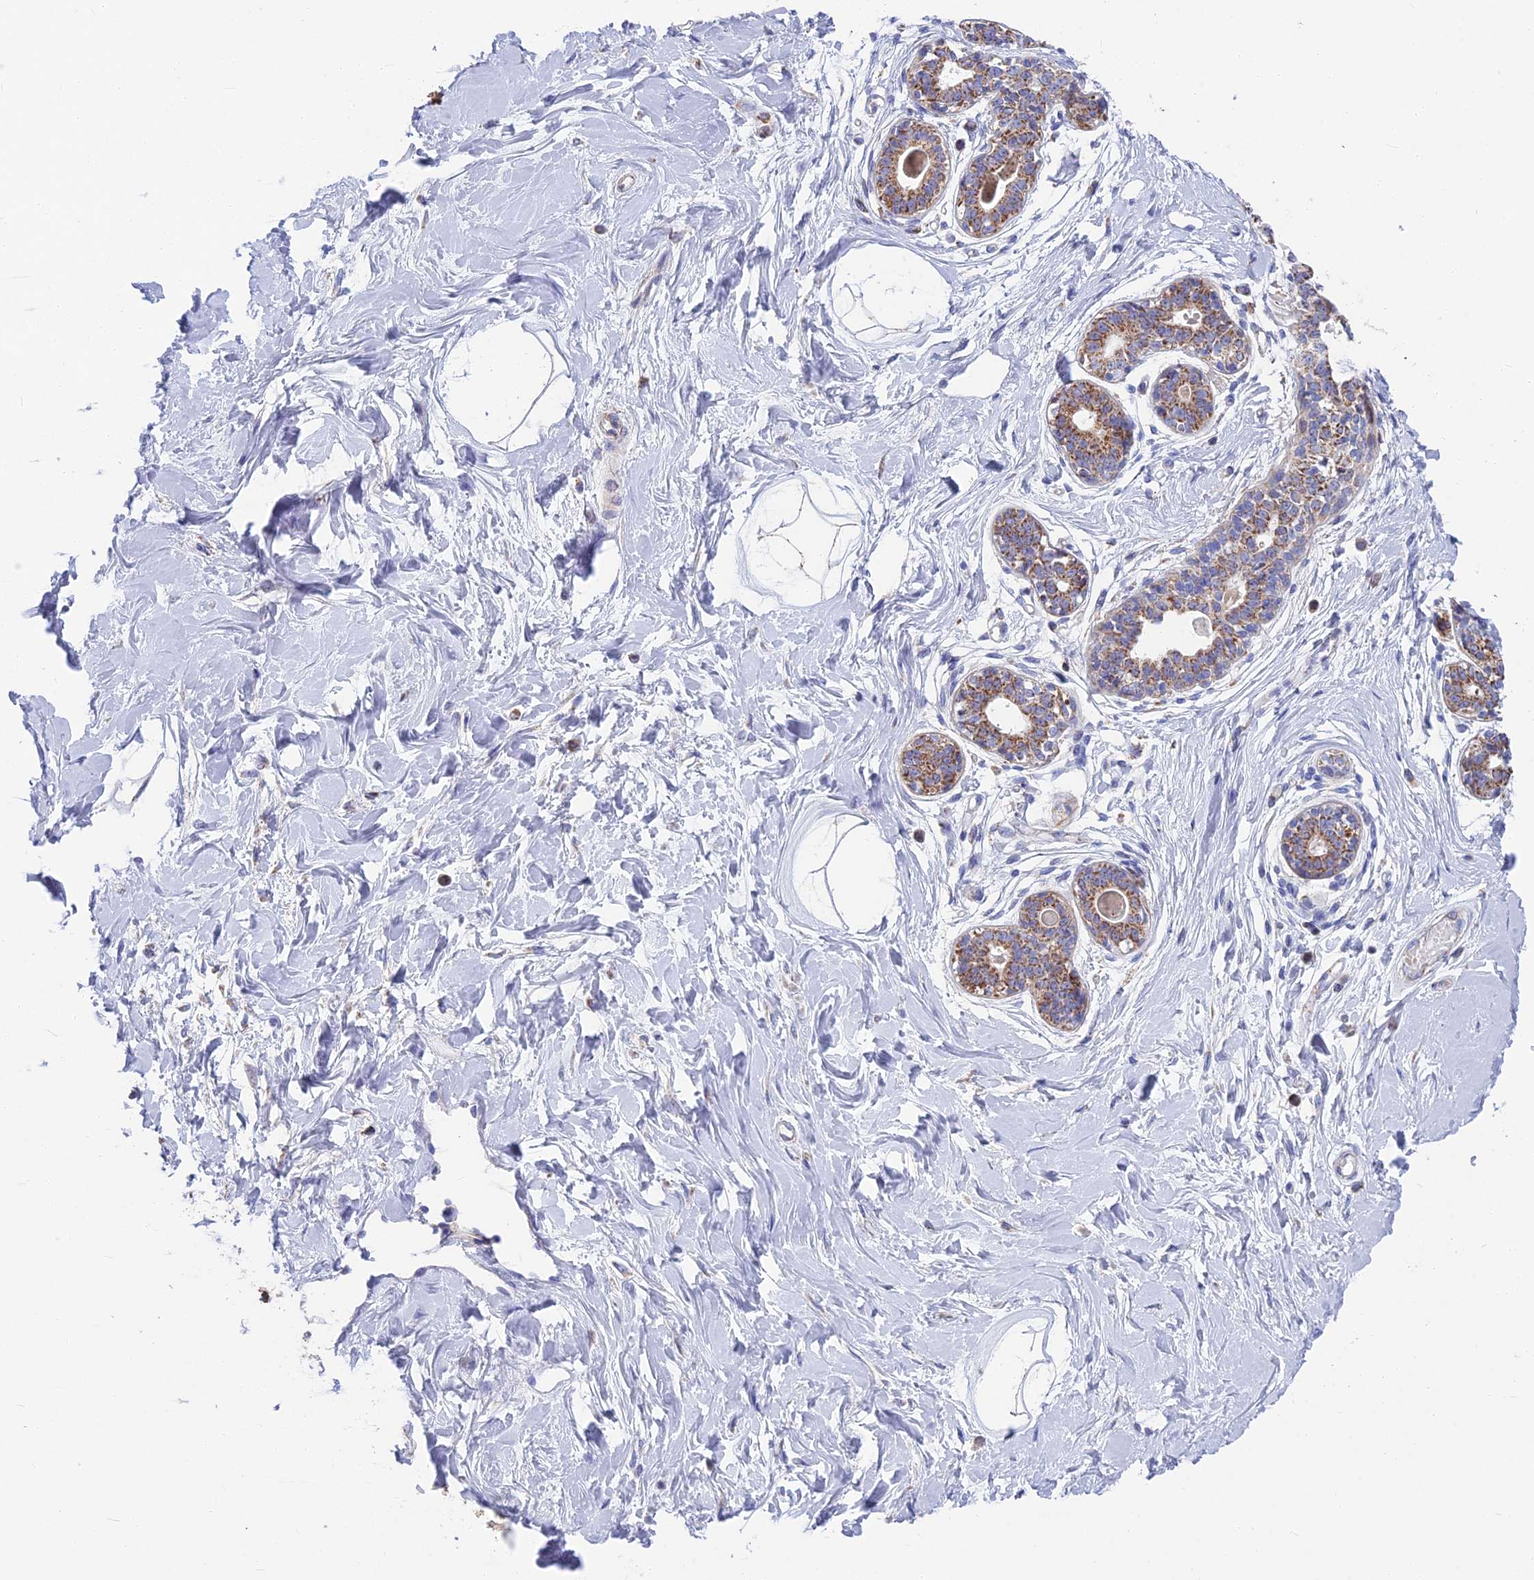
{"staining": {"intensity": "moderate", "quantity": ">75%", "location": "cytoplasmic/membranous"}, "tissue": "breast", "cell_type": "Adipocytes", "image_type": "normal", "snomed": [{"axis": "morphology", "description": "Normal tissue, NOS"}, {"axis": "topography", "description": "Breast"}], "caption": "Breast stained with a brown dye reveals moderate cytoplasmic/membranous positive positivity in approximately >75% of adipocytes.", "gene": "CS", "patient": {"sex": "female", "age": 45}}